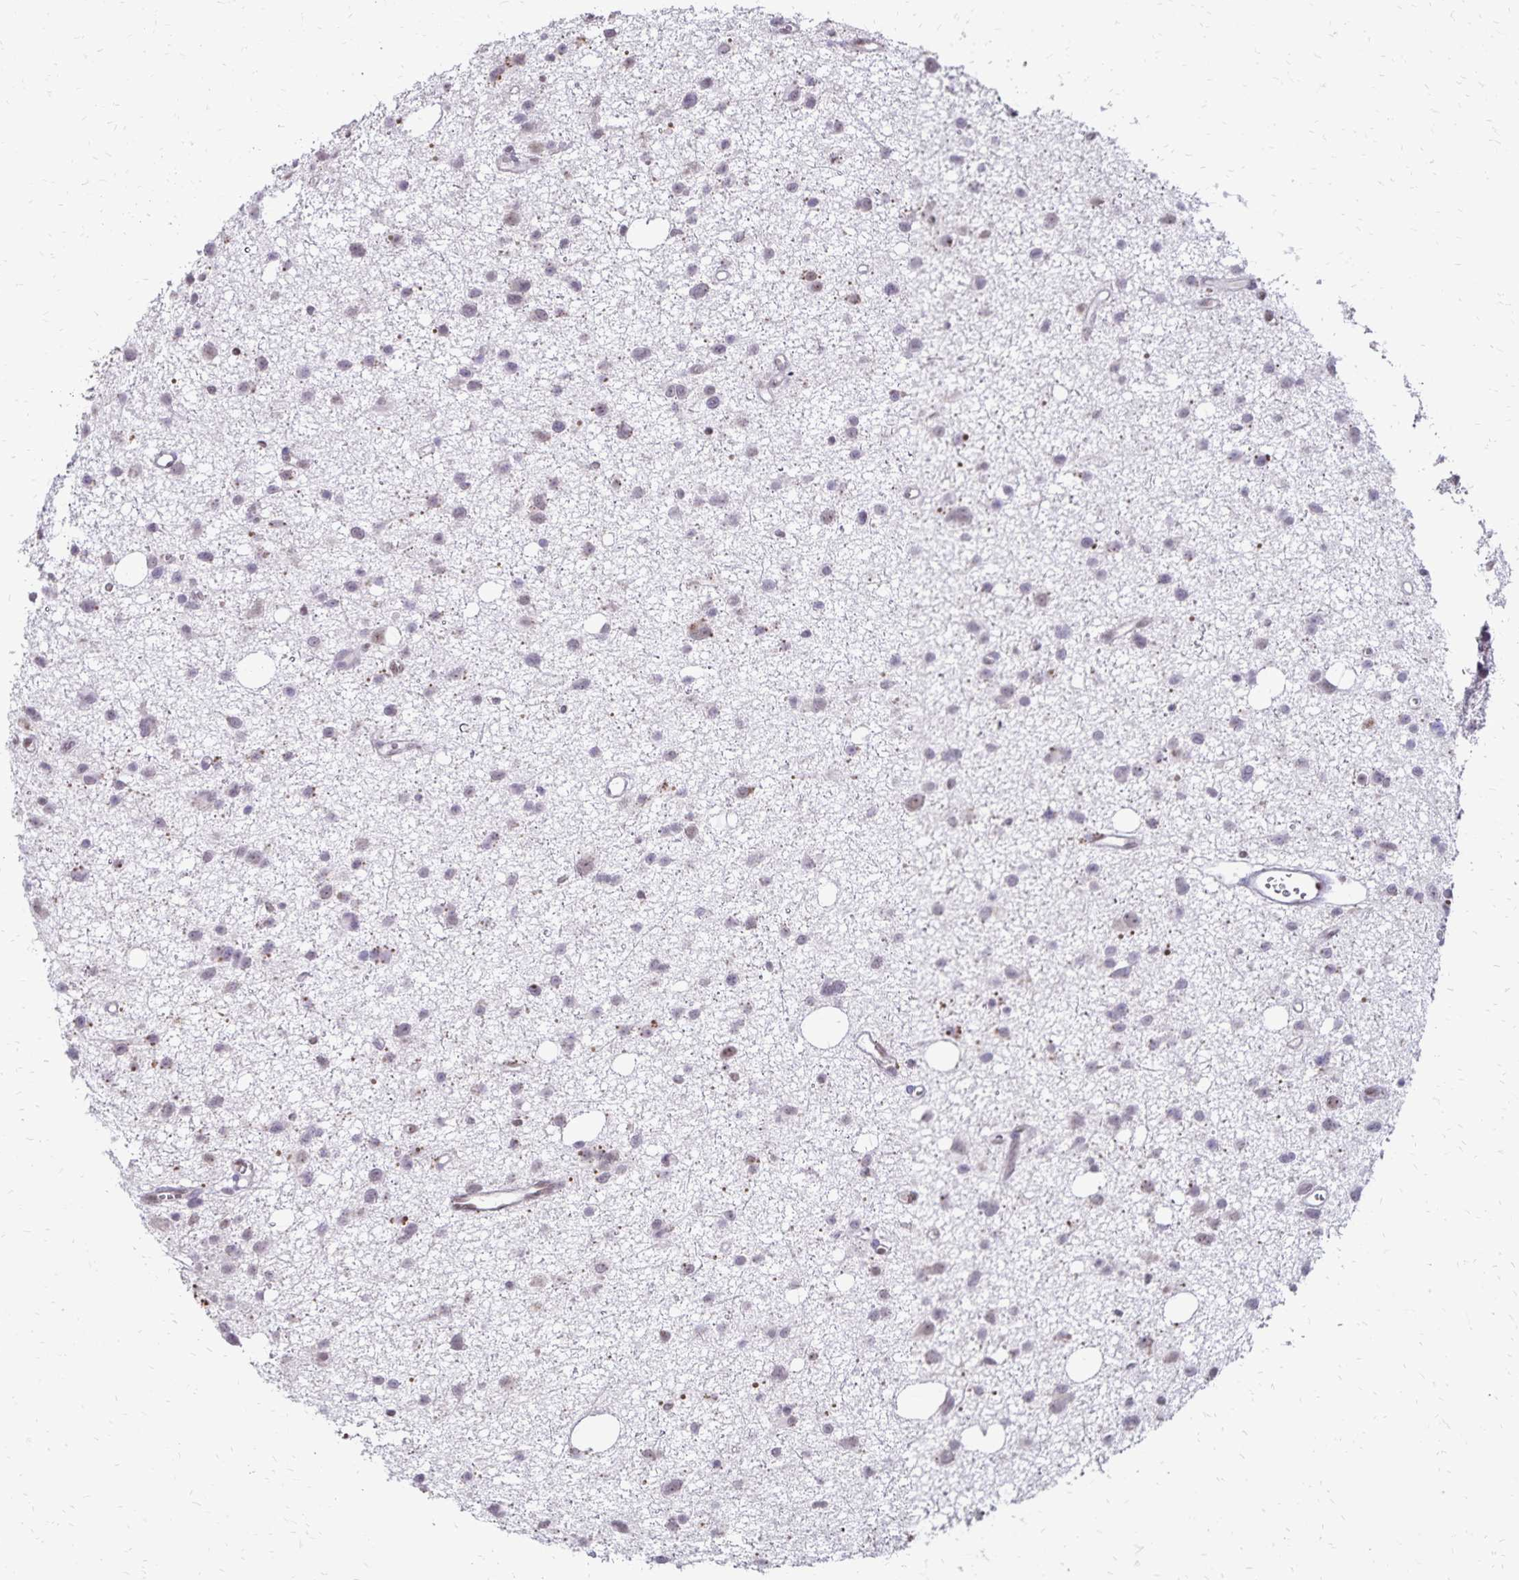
{"staining": {"intensity": "weak", "quantity": "<25%", "location": "nuclear"}, "tissue": "glioma", "cell_type": "Tumor cells", "image_type": "cancer", "snomed": [{"axis": "morphology", "description": "Glioma, malignant, High grade"}, {"axis": "topography", "description": "Brain"}], "caption": "Immunohistochemistry of malignant glioma (high-grade) reveals no staining in tumor cells. (Brightfield microscopy of DAB (3,3'-diaminobenzidine) immunohistochemistry at high magnification).", "gene": "POLB", "patient": {"sex": "male", "age": 23}}